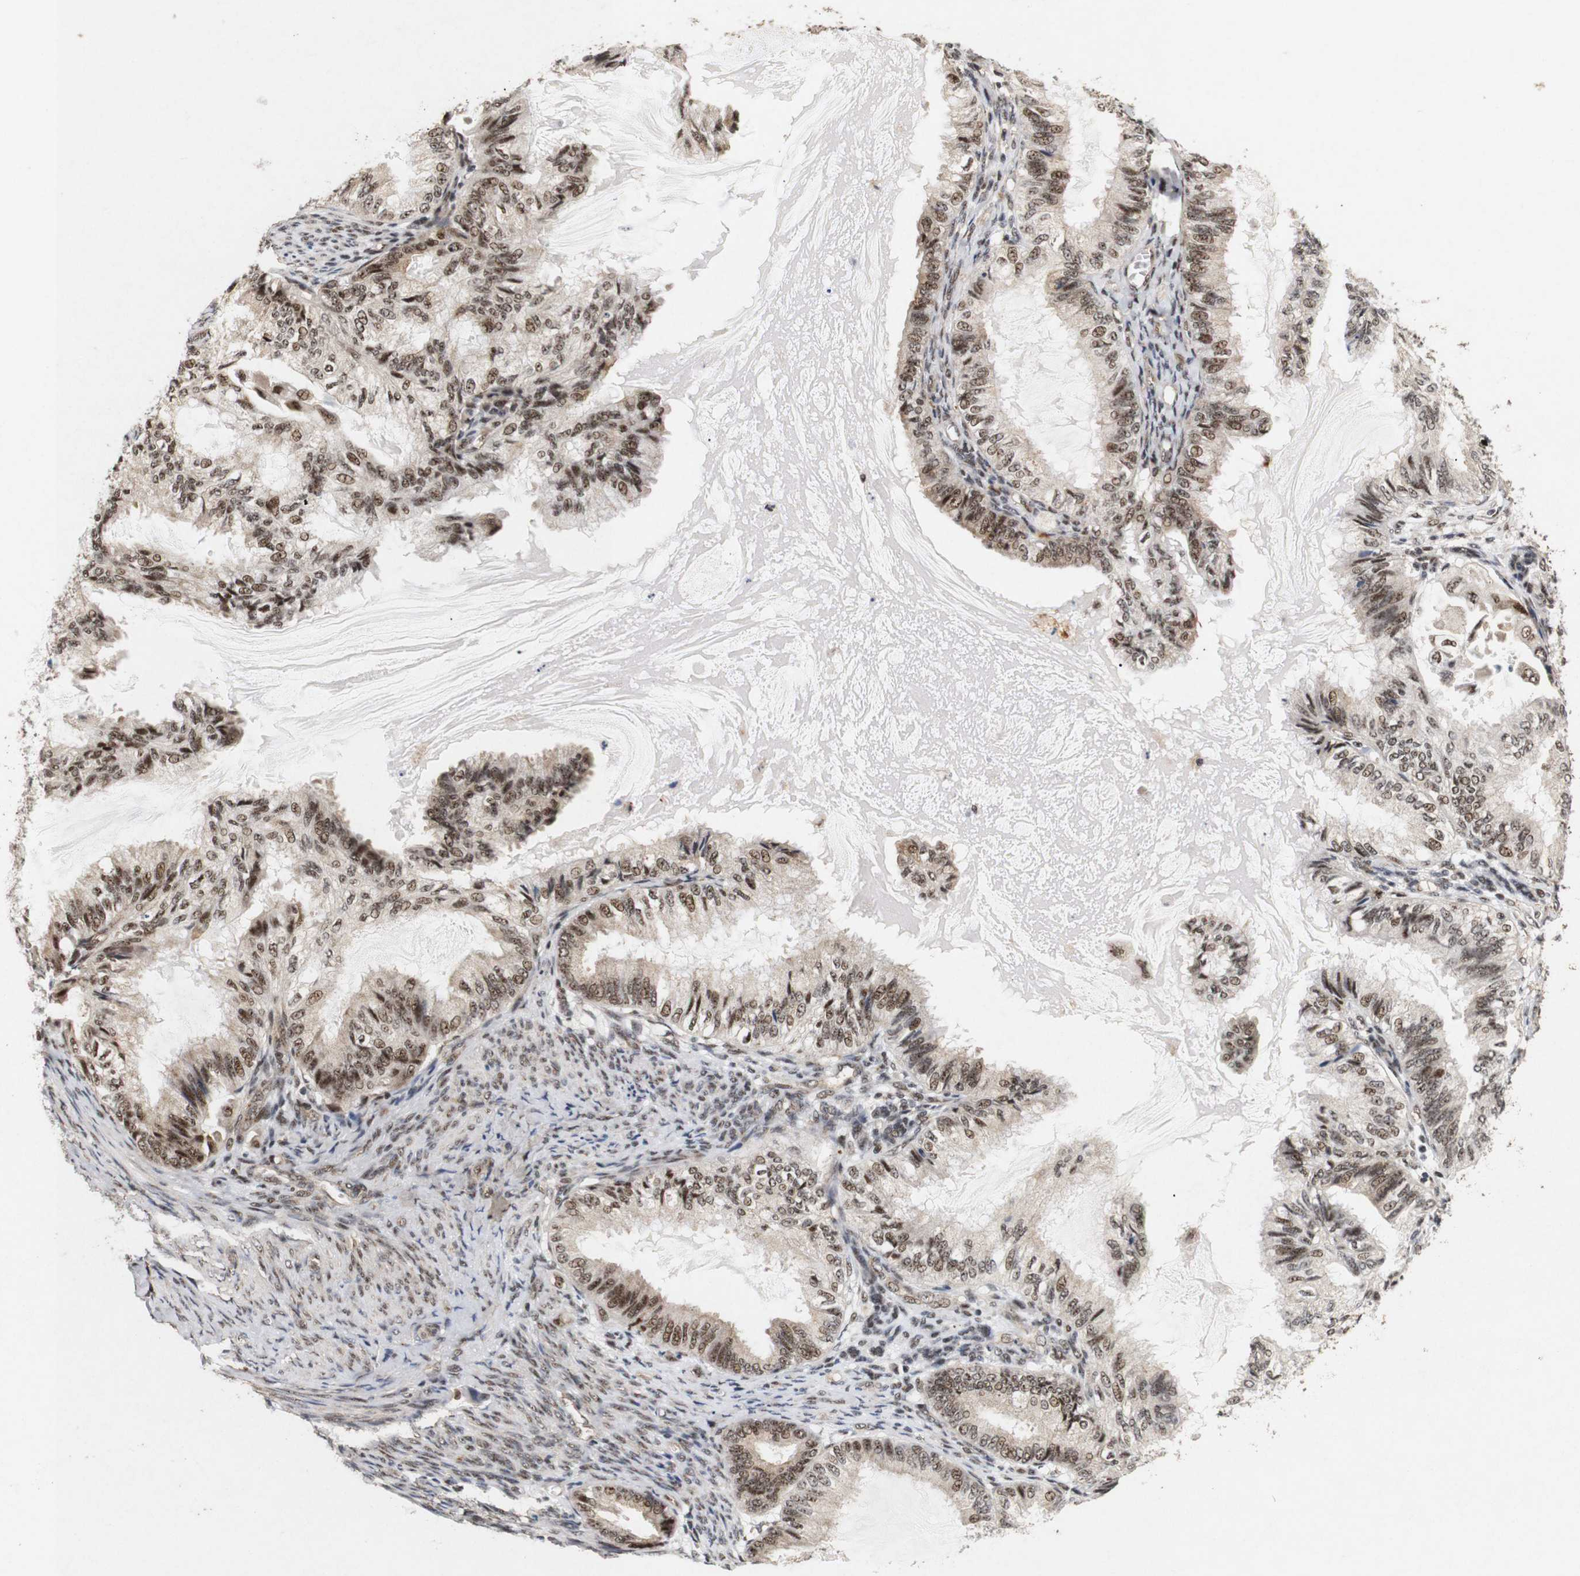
{"staining": {"intensity": "moderate", "quantity": ">75%", "location": "nuclear"}, "tissue": "cervical cancer", "cell_type": "Tumor cells", "image_type": "cancer", "snomed": [{"axis": "morphology", "description": "Normal tissue, NOS"}, {"axis": "morphology", "description": "Adenocarcinoma, NOS"}, {"axis": "topography", "description": "Cervix"}, {"axis": "topography", "description": "Endometrium"}], "caption": "Cervical cancer stained with immunohistochemistry (IHC) displays moderate nuclear expression in approximately >75% of tumor cells. The staining was performed using DAB, with brown indicating positive protein expression. Nuclei are stained blue with hematoxylin.", "gene": "PYM1", "patient": {"sex": "female", "age": 86}}